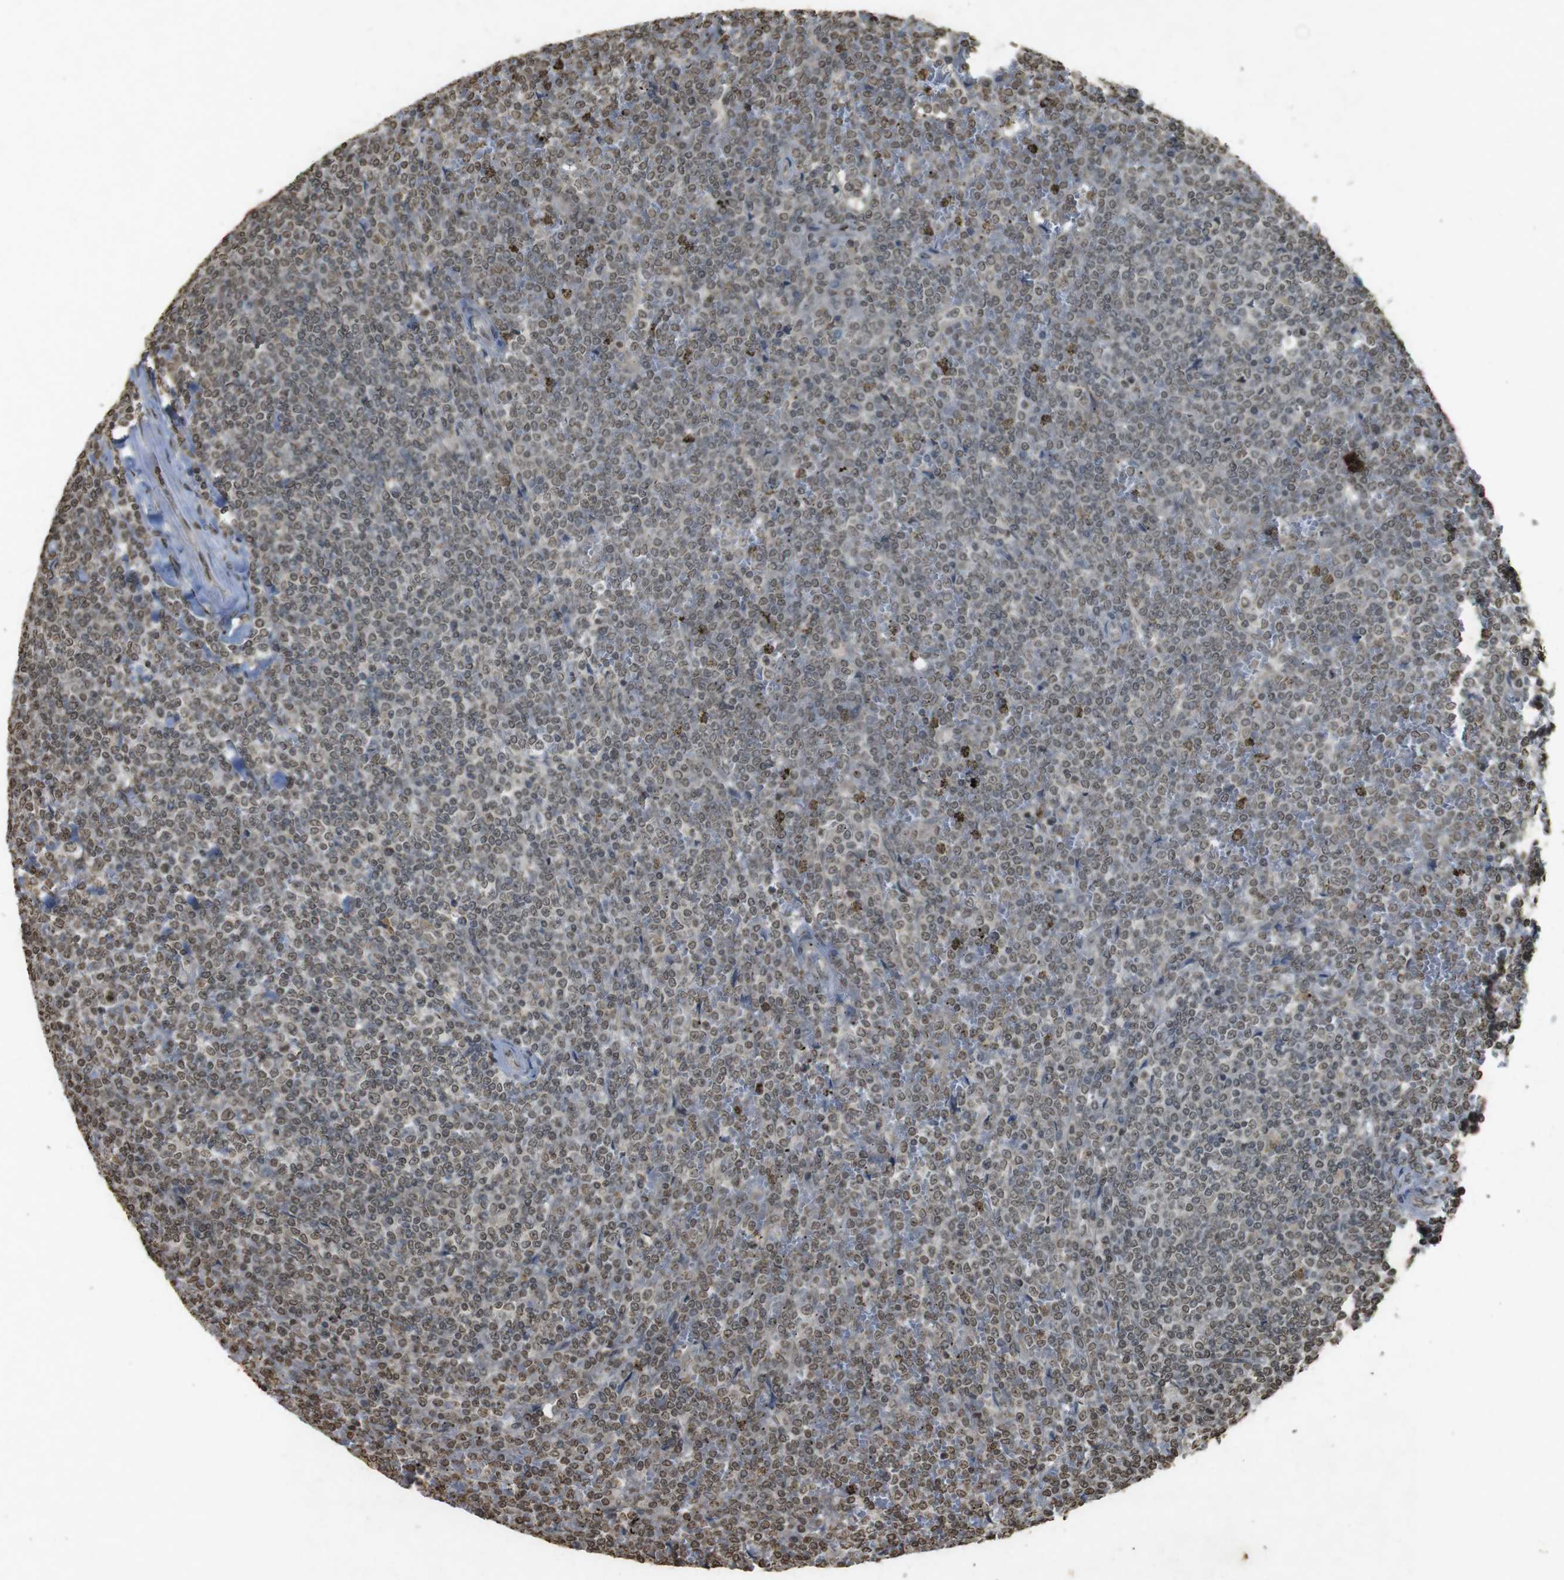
{"staining": {"intensity": "weak", "quantity": ">75%", "location": "nuclear"}, "tissue": "lymphoma", "cell_type": "Tumor cells", "image_type": "cancer", "snomed": [{"axis": "morphology", "description": "Malignant lymphoma, non-Hodgkin's type, Low grade"}, {"axis": "topography", "description": "Spleen"}], "caption": "Immunohistochemical staining of malignant lymphoma, non-Hodgkin's type (low-grade) shows low levels of weak nuclear staining in about >75% of tumor cells.", "gene": "ORC4", "patient": {"sex": "female", "age": 19}}